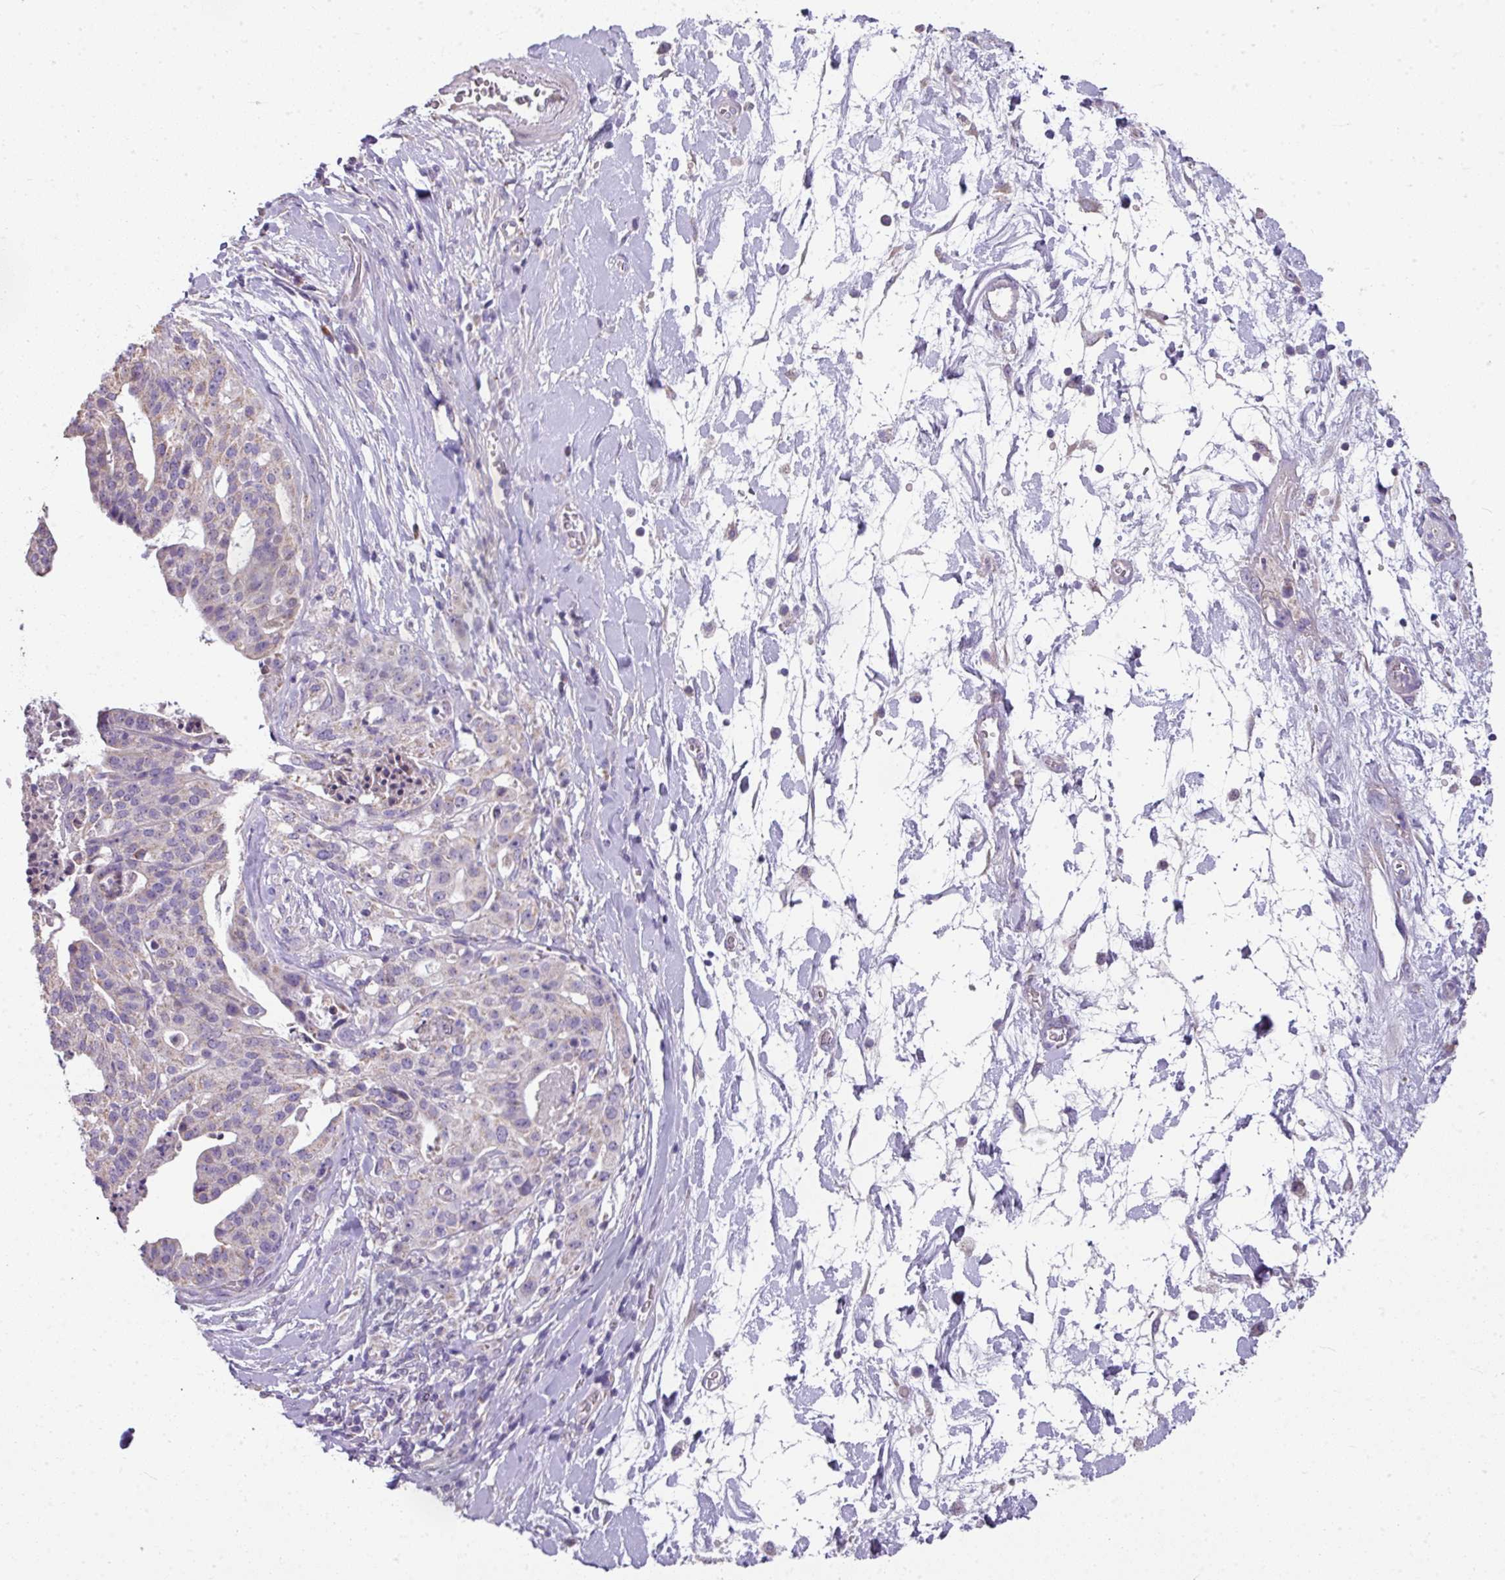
{"staining": {"intensity": "negative", "quantity": "none", "location": "none"}, "tissue": "stomach cancer", "cell_type": "Tumor cells", "image_type": "cancer", "snomed": [{"axis": "morphology", "description": "Adenocarcinoma, NOS"}, {"axis": "topography", "description": "Stomach"}], "caption": "Tumor cells are negative for brown protein staining in stomach adenocarcinoma.", "gene": "PALS2", "patient": {"sex": "male", "age": 48}}